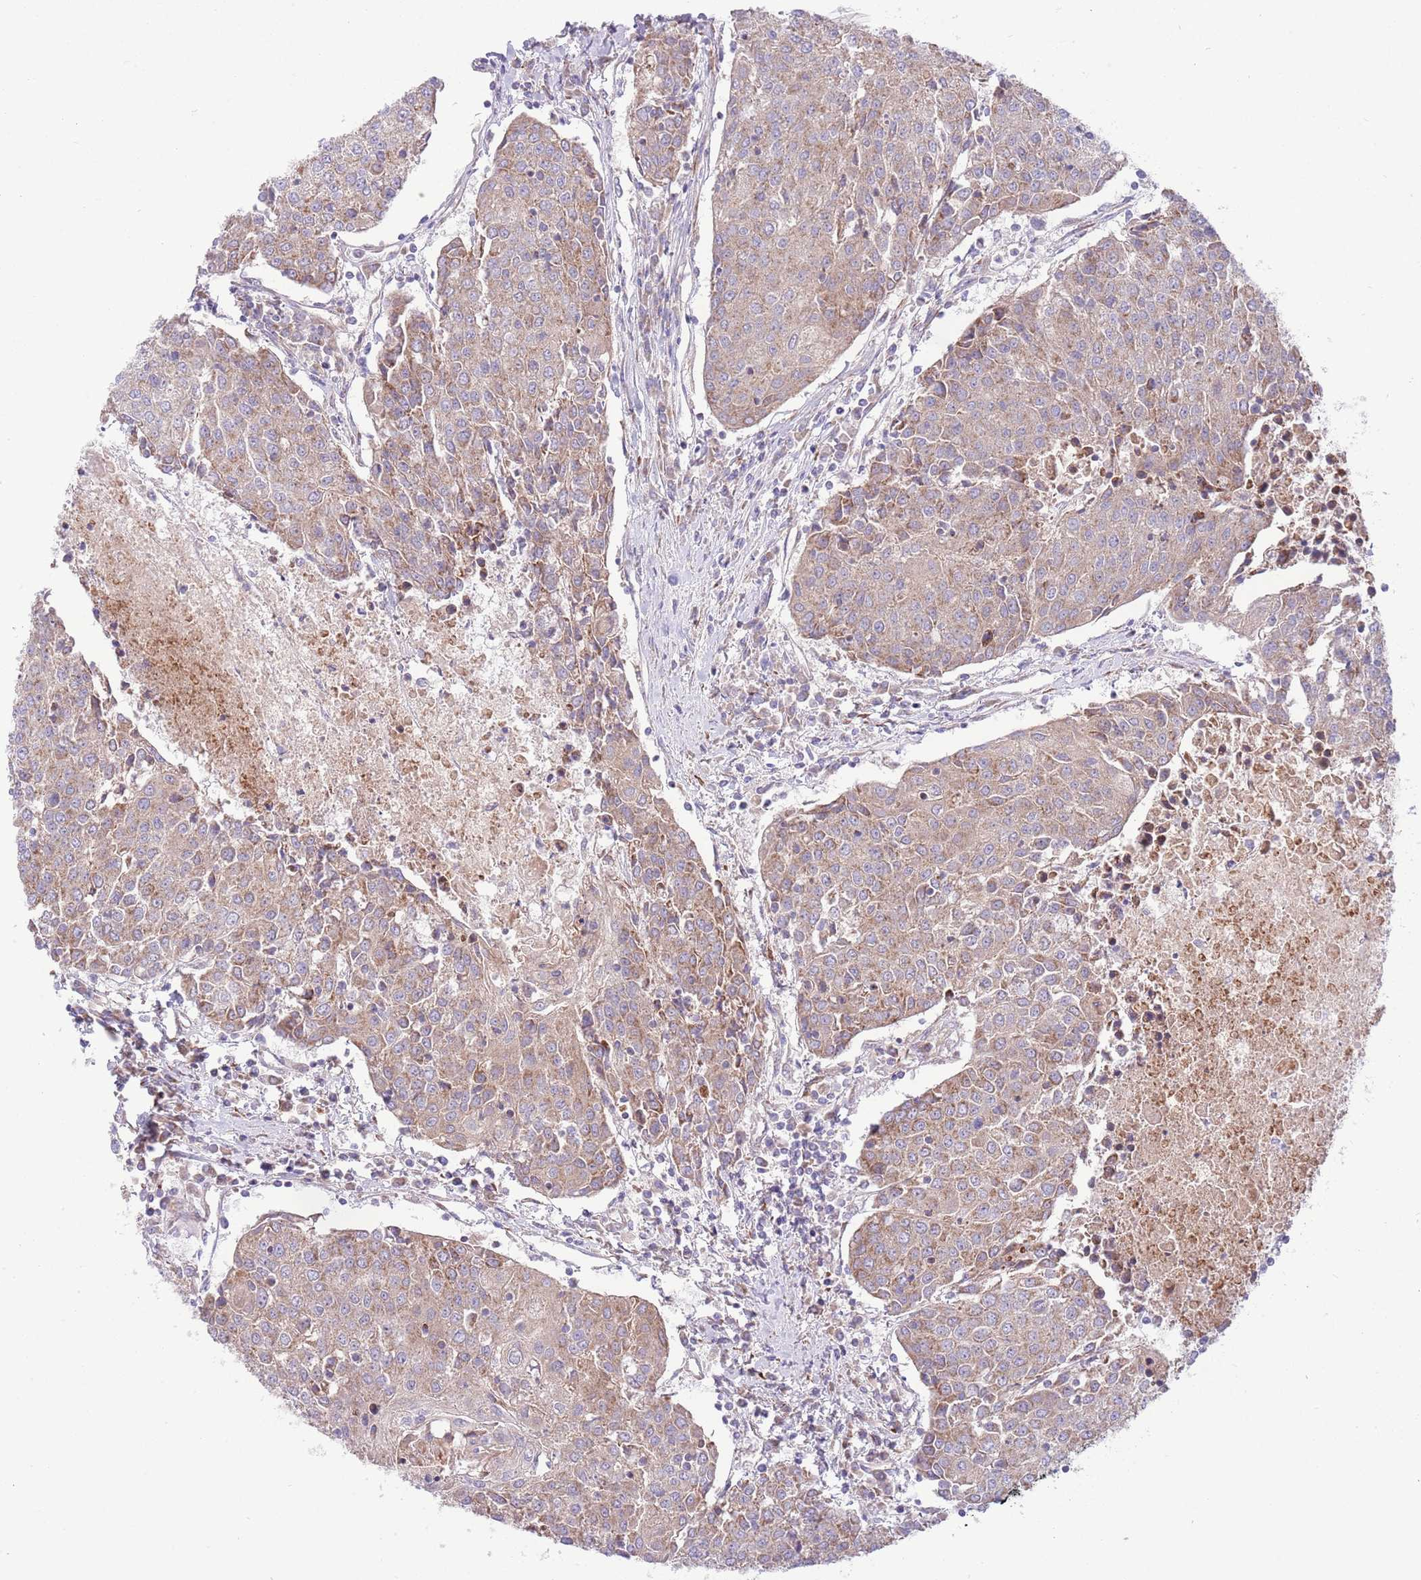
{"staining": {"intensity": "weak", "quantity": ">75%", "location": "cytoplasmic/membranous"}, "tissue": "urothelial cancer", "cell_type": "Tumor cells", "image_type": "cancer", "snomed": [{"axis": "morphology", "description": "Urothelial carcinoma, High grade"}, {"axis": "topography", "description": "Urinary bladder"}], "caption": "About >75% of tumor cells in urothelial carcinoma (high-grade) display weak cytoplasmic/membranous protein expression as visualized by brown immunohistochemical staining.", "gene": "TOMM5", "patient": {"sex": "female", "age": 85}}